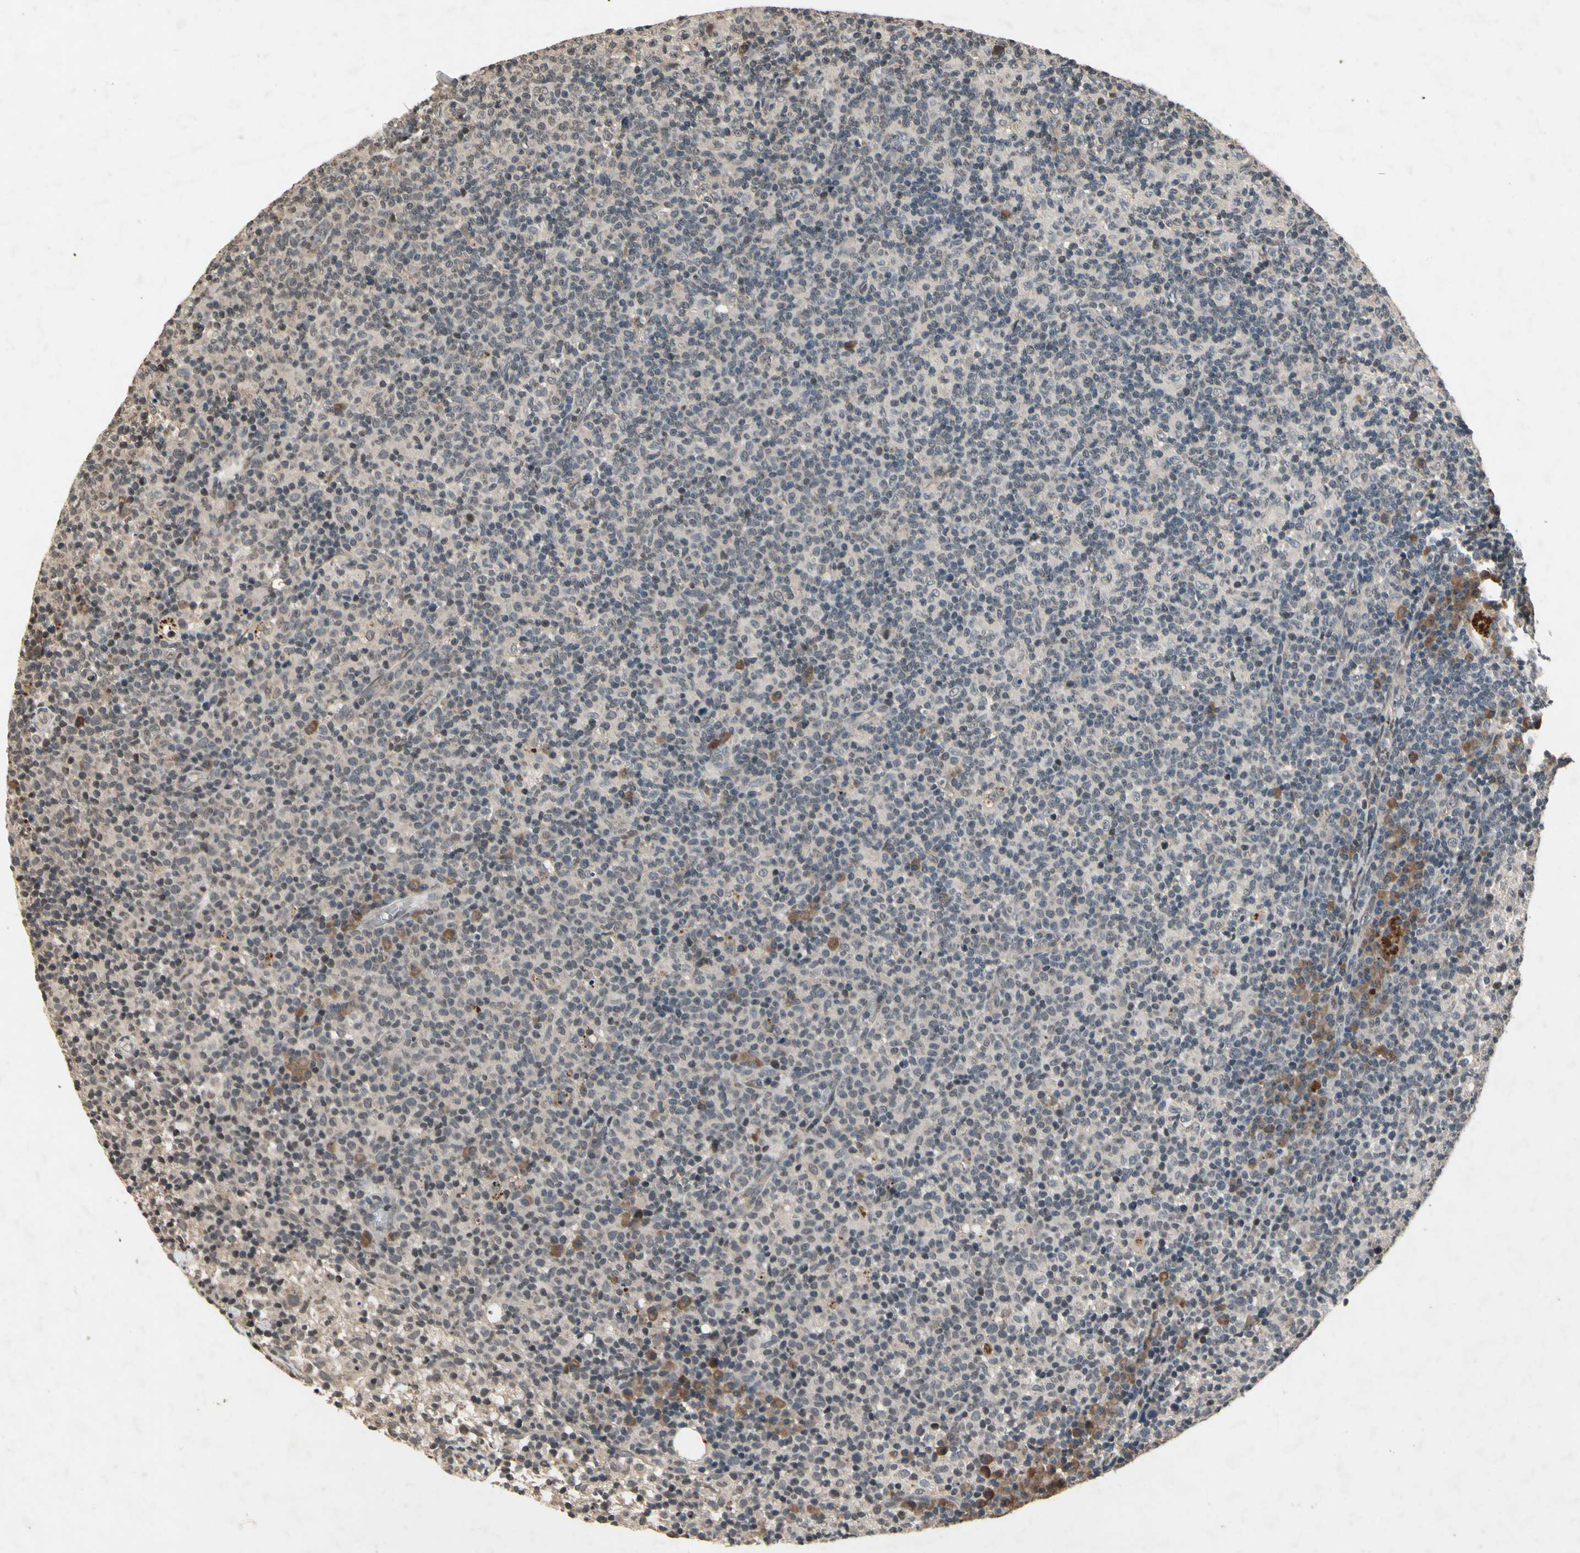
{"staining": {"intensity": "weak", "quantity": ">75%", "location": "cytoplasmic/membranous"}, "tissue": "lymph node", "cell_type": "Germinal center cells", "image_type": "normal", "snomed": [{"axis": "morphology", "description": "Normal tissue, NOS"}, {"axis": "morphology", "description": "Inflammation, NOS"}, {"axis": "topography", "description": "Lymph node"}], "caption": "Immunohistochemistry (IHC) histopathology image of normal human lymph node stained for a protein (brown), which reveals low levels of weak cytoplasmic/membranous positivity in approximately >75% of germinal center cells.", "gene": "DPY19L3", "patient": {"sex": "male", "age": 55}}